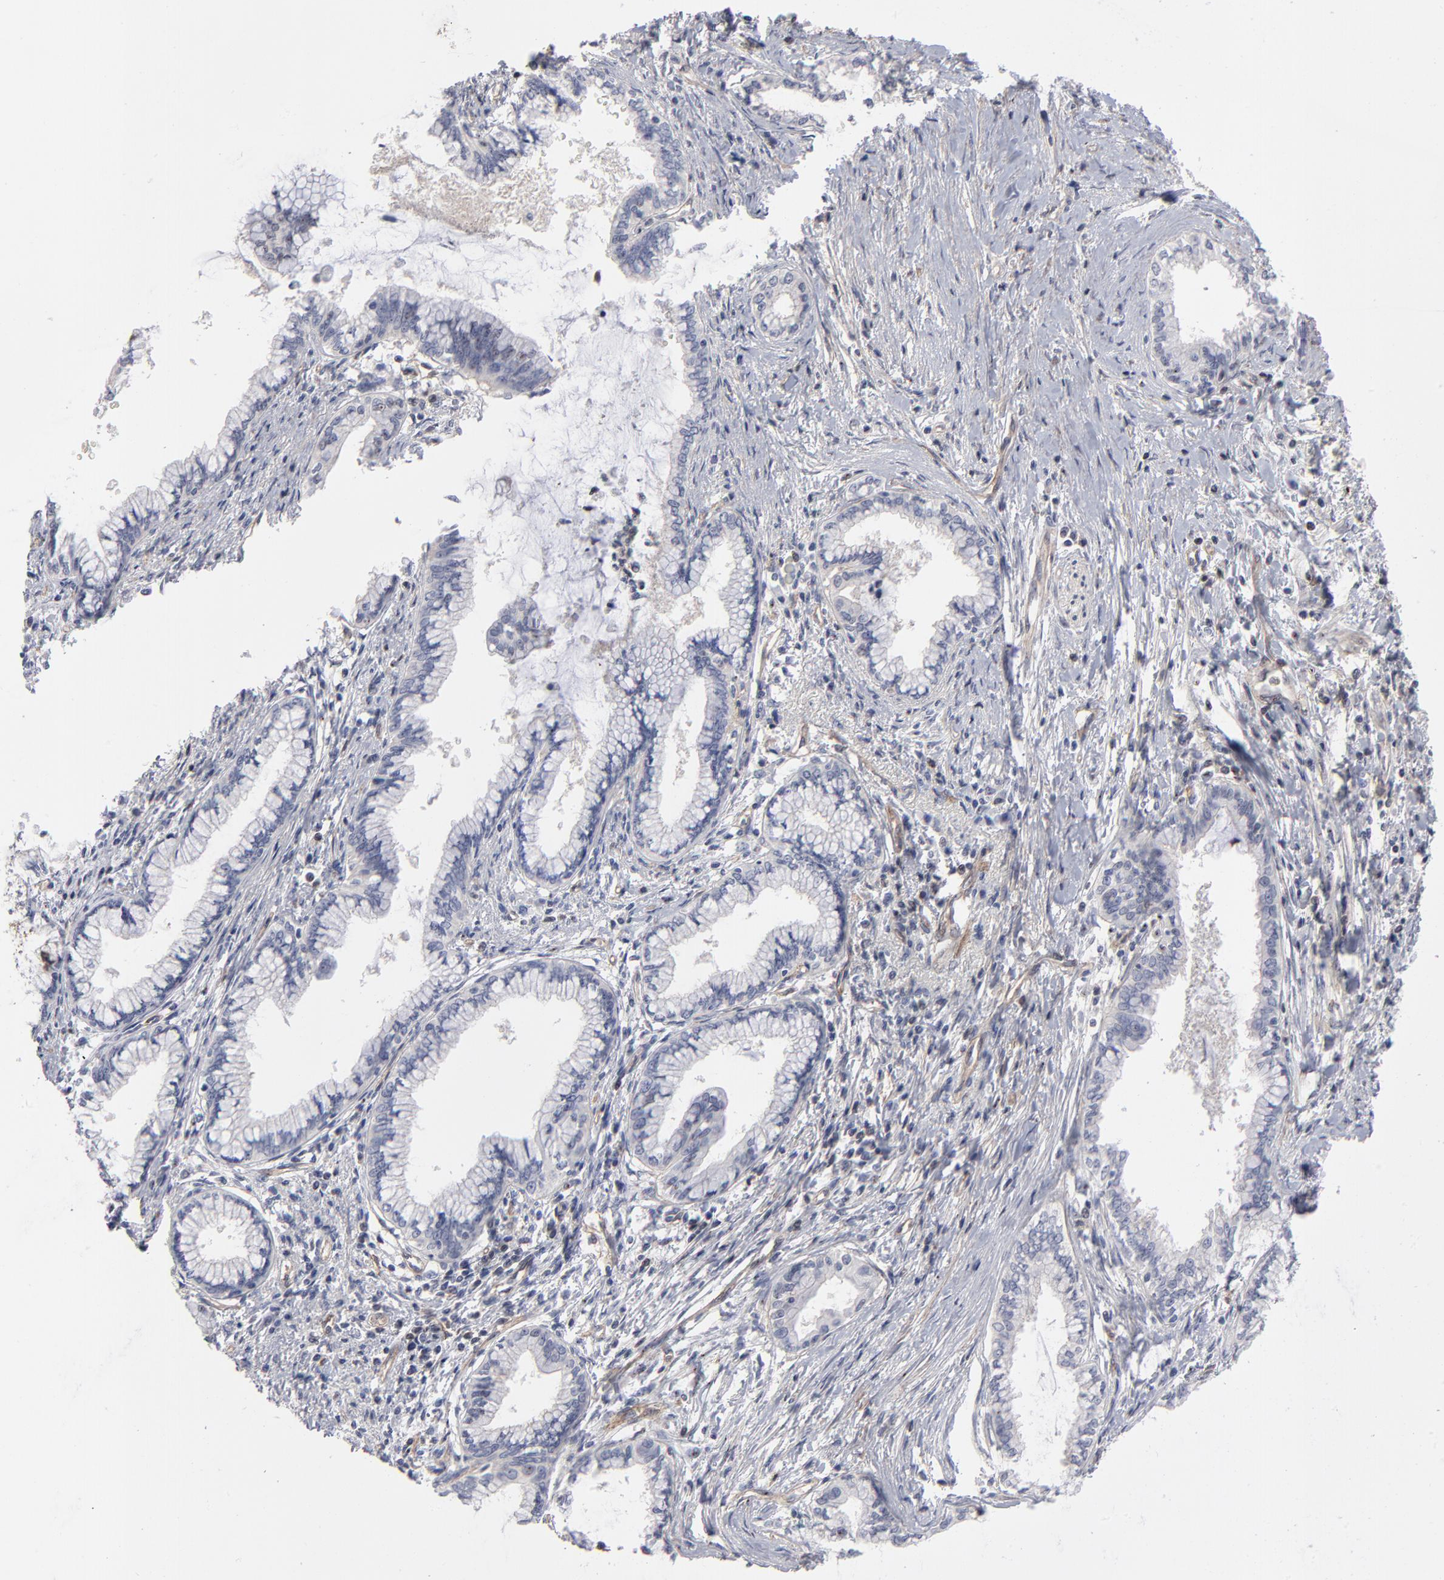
{"staining": {"intensity": "negative", "quantity": "none", "location": "none"}, "tissue": "pancreatic cancer", "cell_type": "Tumor cells", "image_type": "cancer", "snomed": [{"axis": "morphology", "description": "Adenocarcinoma, NOS"}, {"axis": "topography", "description": "Pancreas"}], "caption": "The immunohistochemistry (IHC) image has no significant positivity in tumor cells of adenocarcinoma (pancreatic) tissue.", "gene": "PXN", "patient": {"sex": "female", "age": 64}}